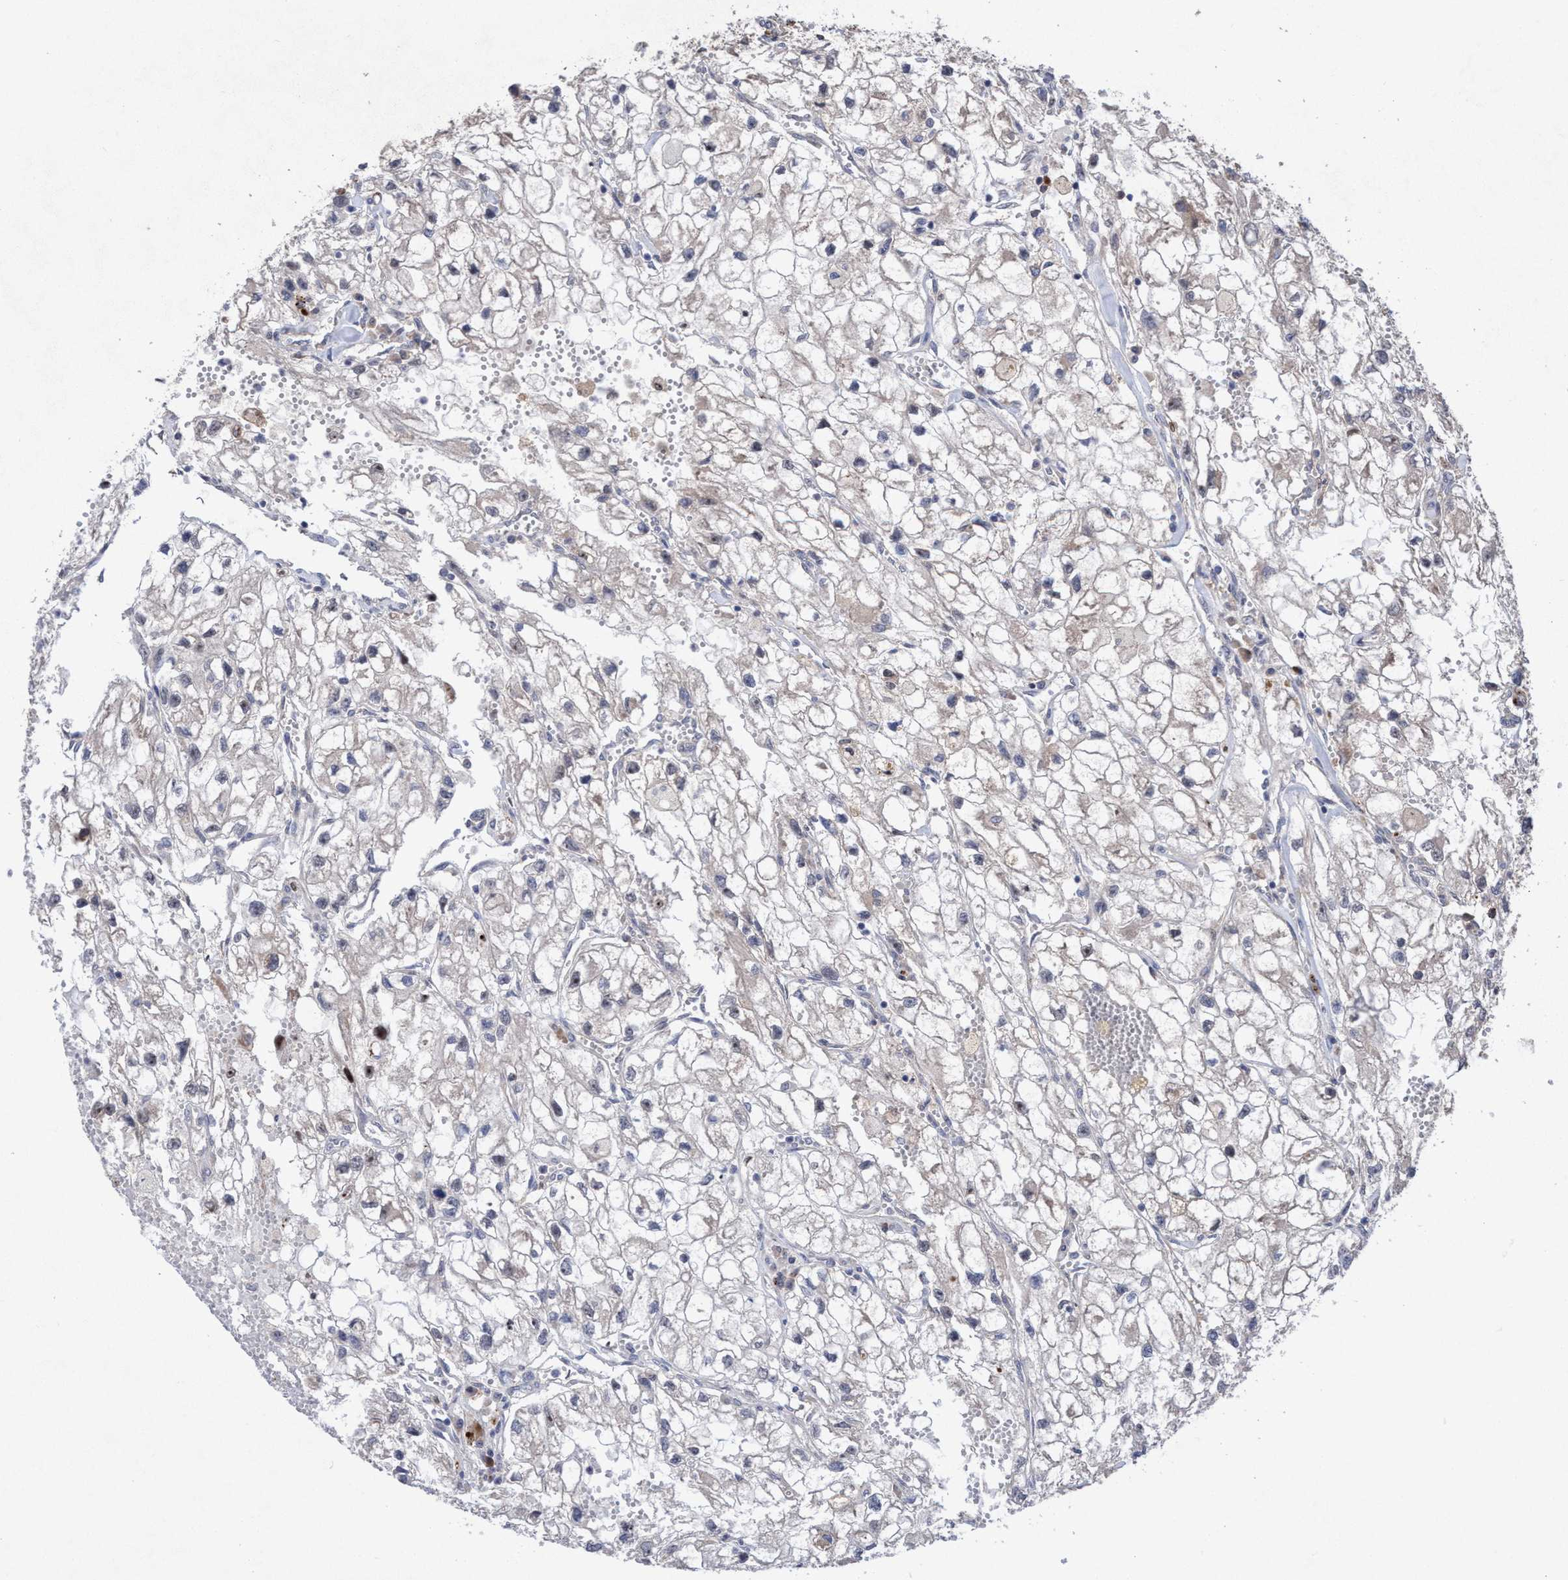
{"staining": {"intensity": "negative", "quantity": "none", "location": "none"}, "tissue": "renal cancer", "cell_type": "Tumor cells", "image_type": "cancer", "snomed": [{"axis": "morphology", "description": "Adenocarcinoma, NOS"}, {"axis": "topography", "description": "Kidney"}], "caption": "Tumor cells are negative for protein expression in human renal cancer (adenocarcinoma). (DAB (3,3'-diaminobenzidine) immunohistochemistry (IHC), high magnification).", "gene": "P2RY14", "patient": {"sex": "female", "age": 70}}